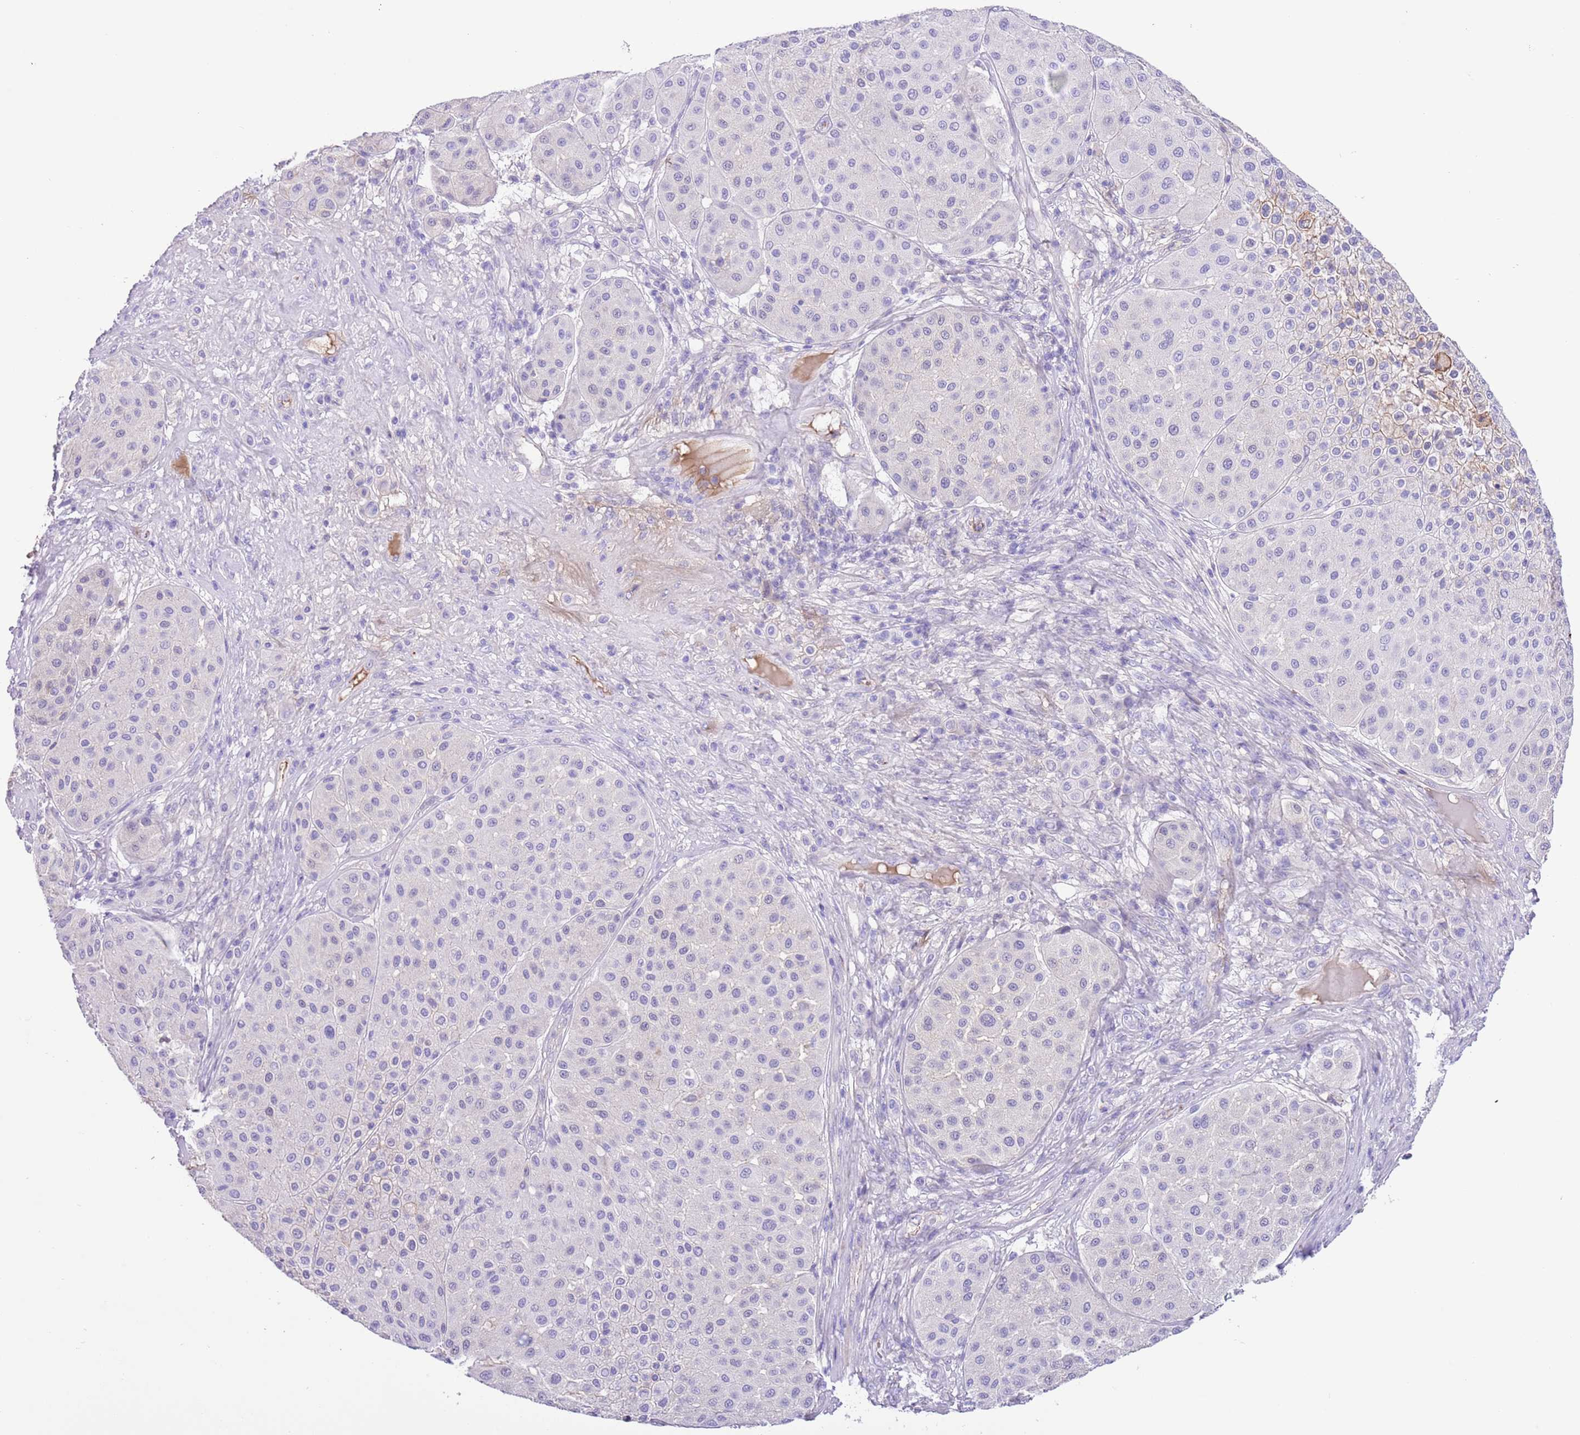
{"staining": {"intensity": "negative", "quantity": "none", "location": "none"}, "tissue": "melanoma", "cell_type": "Tumor cells", "image_type": "cancer", "snomed": [{"axis": "morphology", "description": "Malignant melanoma, Metastatic site"}, {"axis": "topography", "description": "Smooth muscle"}], "caption": "Photomicrograph shows no significant protein positivity in tumor cells of melanoma.", "gene": "IGF1", "patient": {"sex": "male", "age": 41}}